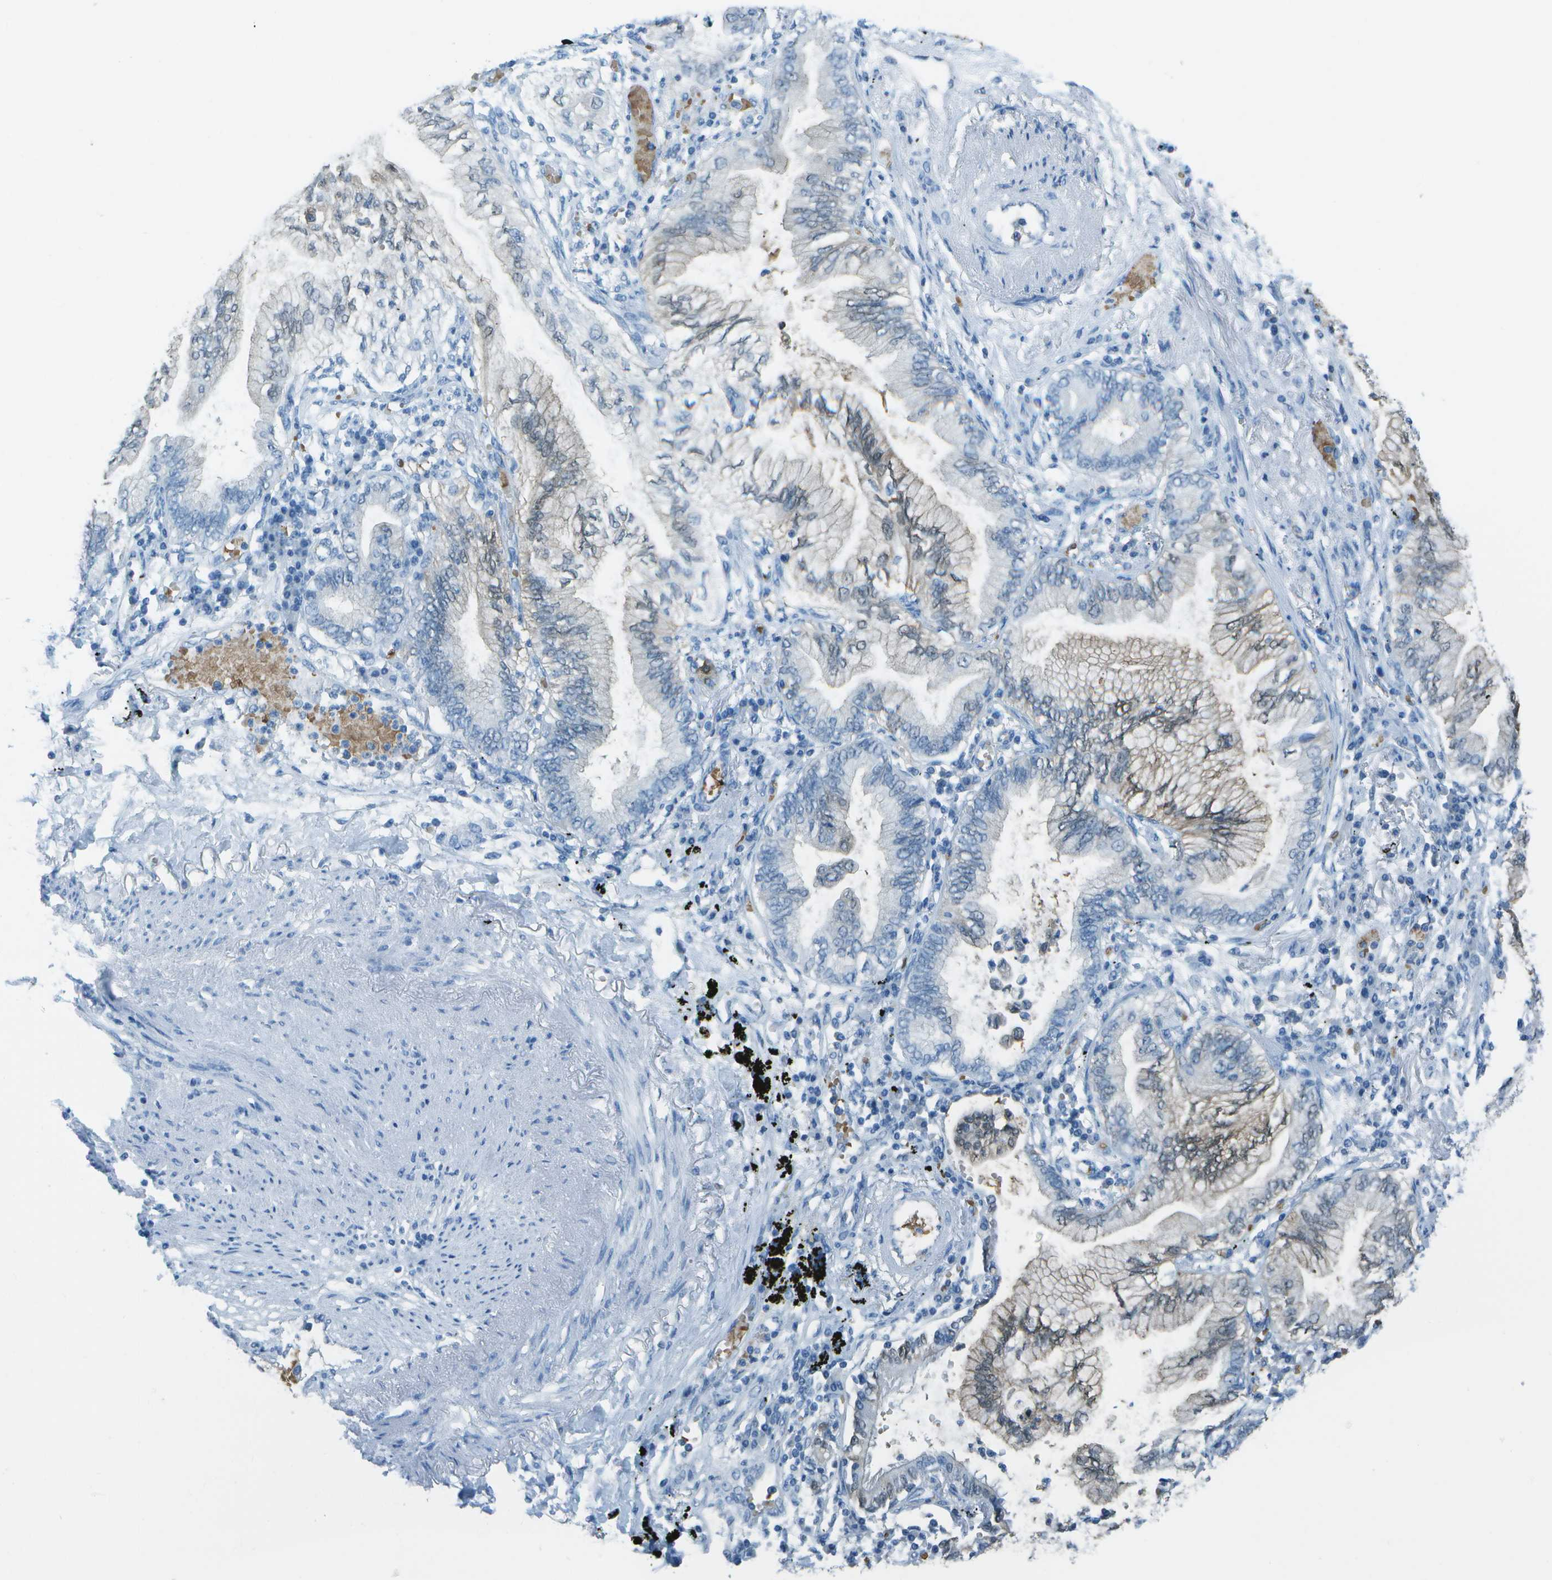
{"staining": {"intensity": "weak", "quantity": "<25%", "location": "cytoplasmic/membranous"}, "tissue": "lung cancer", "cell_type": "Tumor cells", "image_type": "cancer", "snomed": [{"axis": "morphology", "description": "Normal tissue, NOS"}, {"axis": "morphology", "description": "Adenocarcinoma, NOS"}, {"axis": "topography", "description": "Bronchus"}, {"axis": "topography", "description": "Lung"}], "caption": "Adenocarcinoma (lung) stained for a protein using immunohistochemistry (IHC) exhibits no expression tumor cells.", "gene": "ASL", "patient": {"sex": "female", "age": 70}}